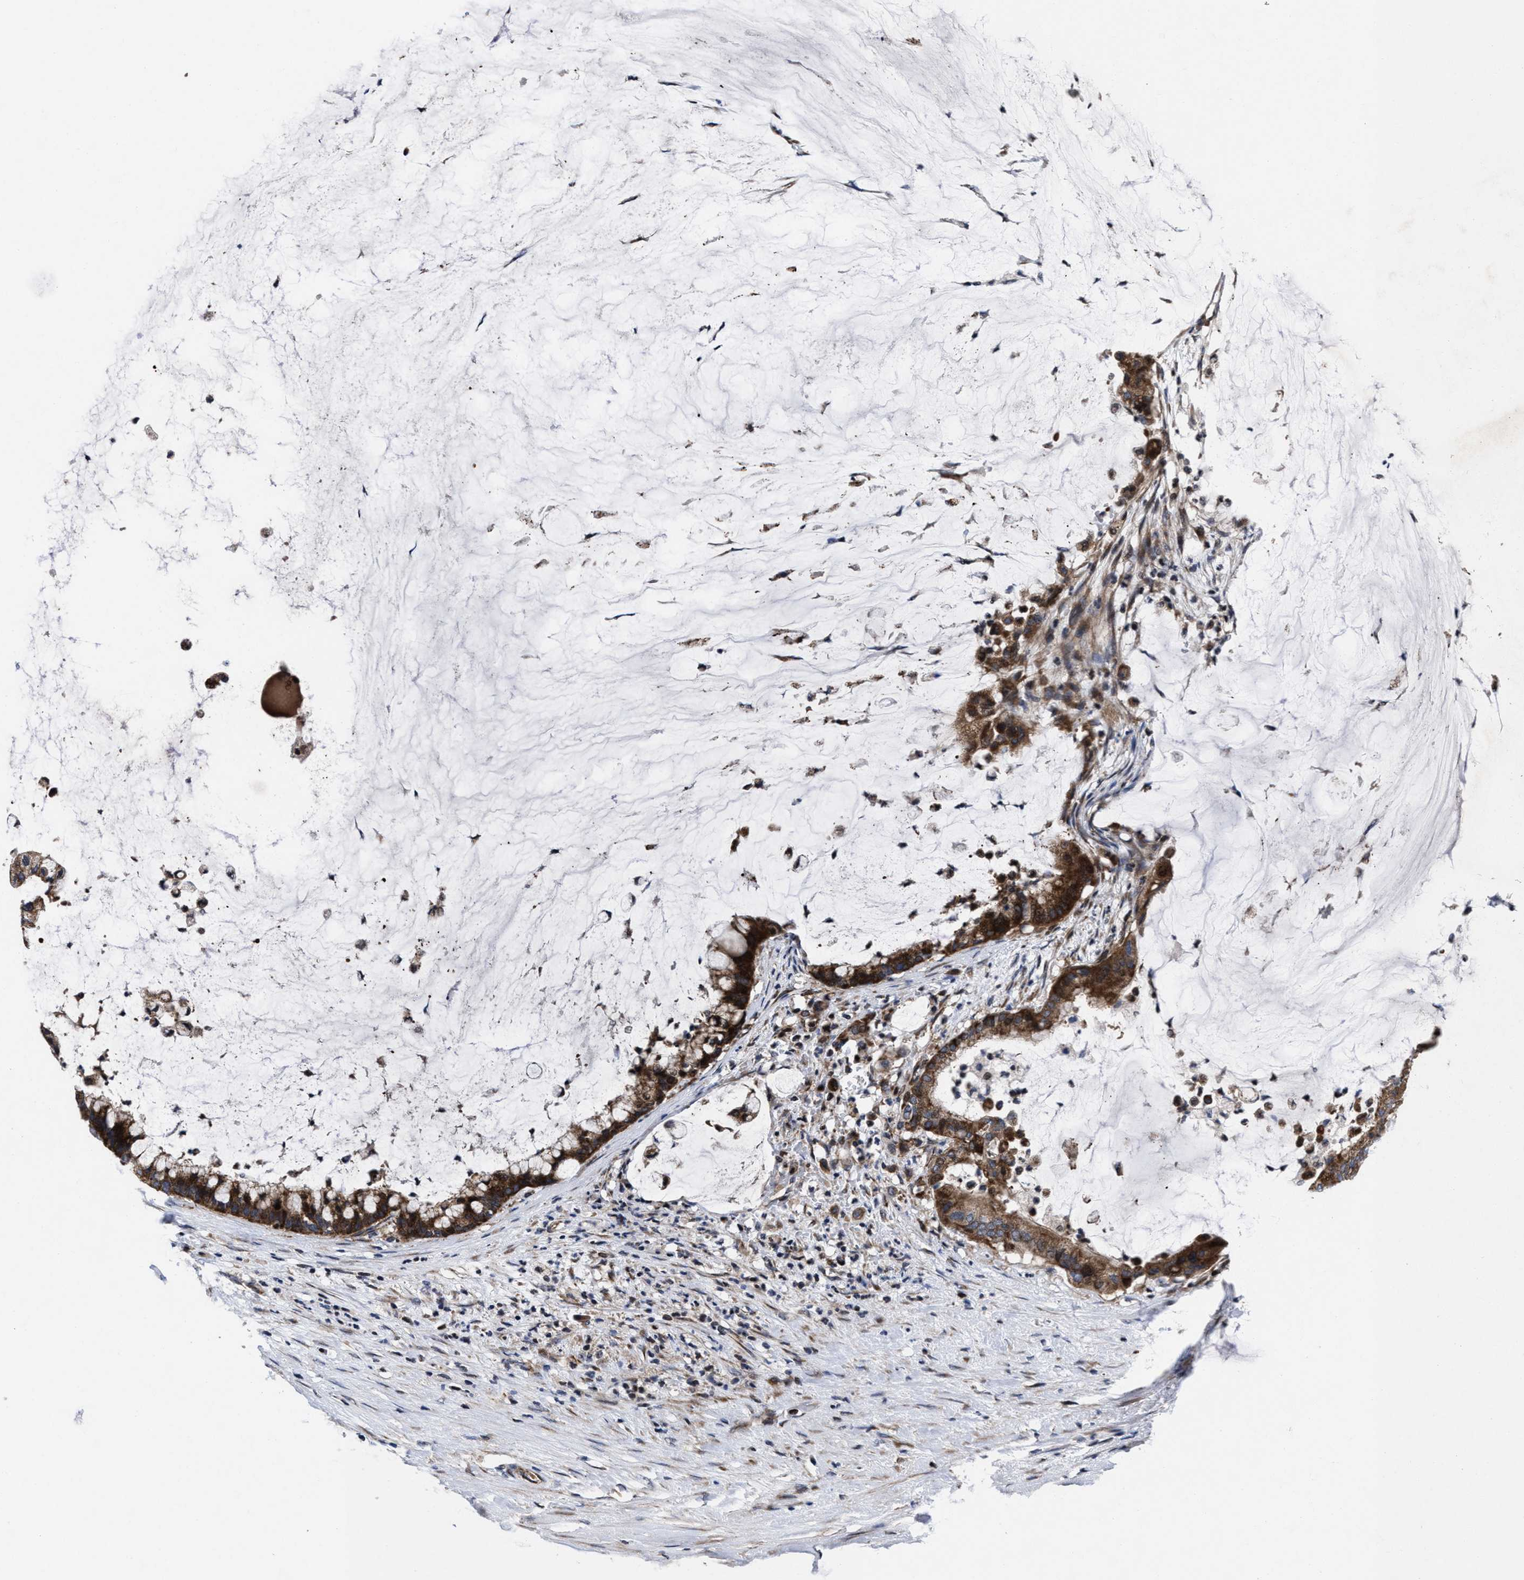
{"staining": {"intensity": "strong", "quantity": ">75%", "location": "cytoplasmic/membranous"}, "tissue": "pancreatic cancer", "cell_type": "Tumor cells", "image_type": "cancer", "snomed": [{"axis": "morphology", "description": "Adenocarcinoma, NOS"}, {"axis": "topography", "description": "Pancreas"}], "caption": "Immunohistochemical staining of human pancreatic cancer displays high levels of strong cytoplasmic/membranous positivity in about >75% of tumor cells.", "gene": "MRPL50", "patient": {"sex": "male", "age": 41}}